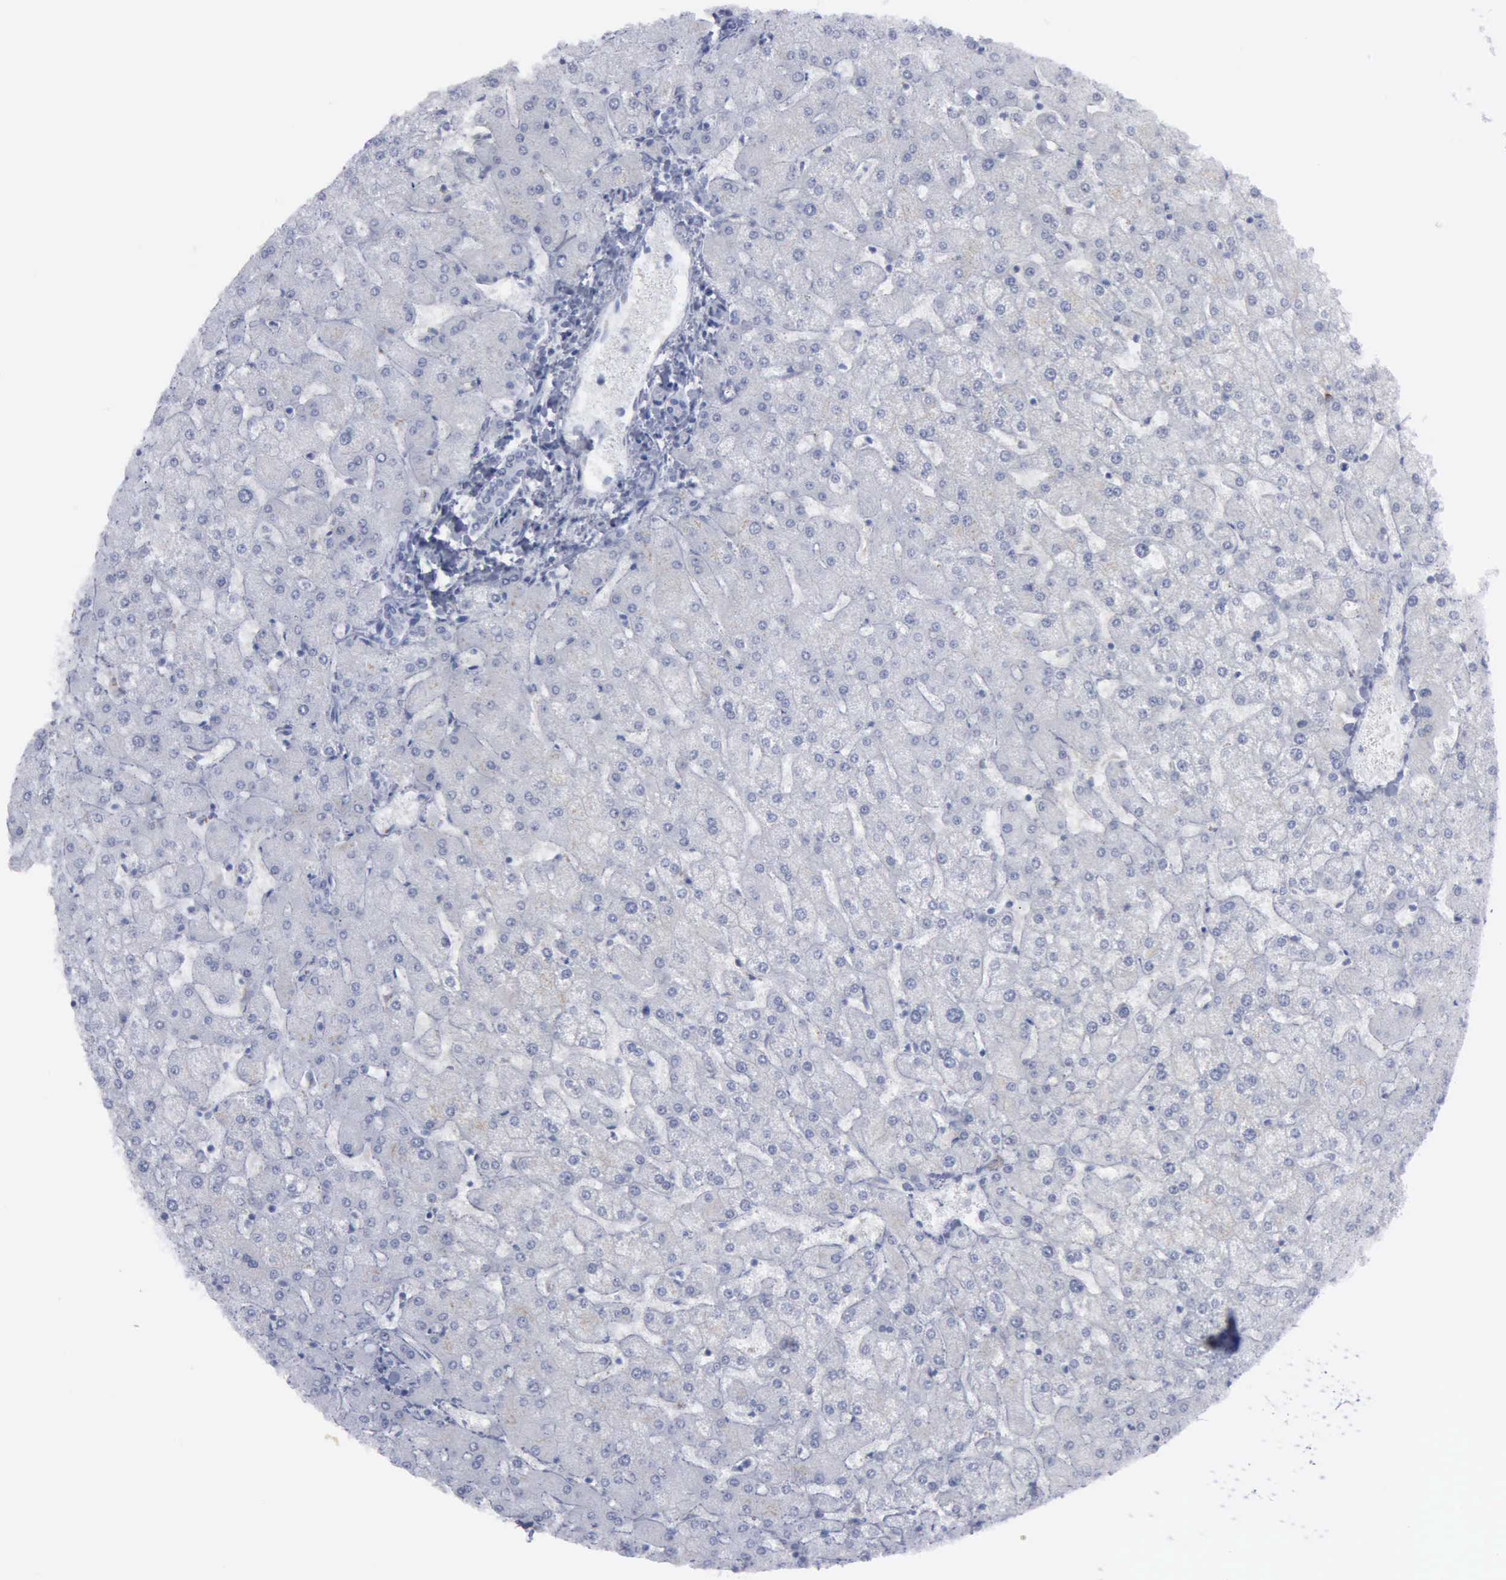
{"staining": {"intensity": "negative", "quantity": "none", "location": "none"}, "tissue": "liver", "cell_type": "Cholangiocytes", "image_type": "normal", "snomed": [{"axis": "morphology", "description": "Normal tissue, NOS"}, {"axis": "topography", "description": "Liver"}], "caption": "Histopathology image shows no significant protein staining in cholangiocytes of normal liver.", "gene": "VCAM1", "patient": {"sex": "female", "age": 32}}